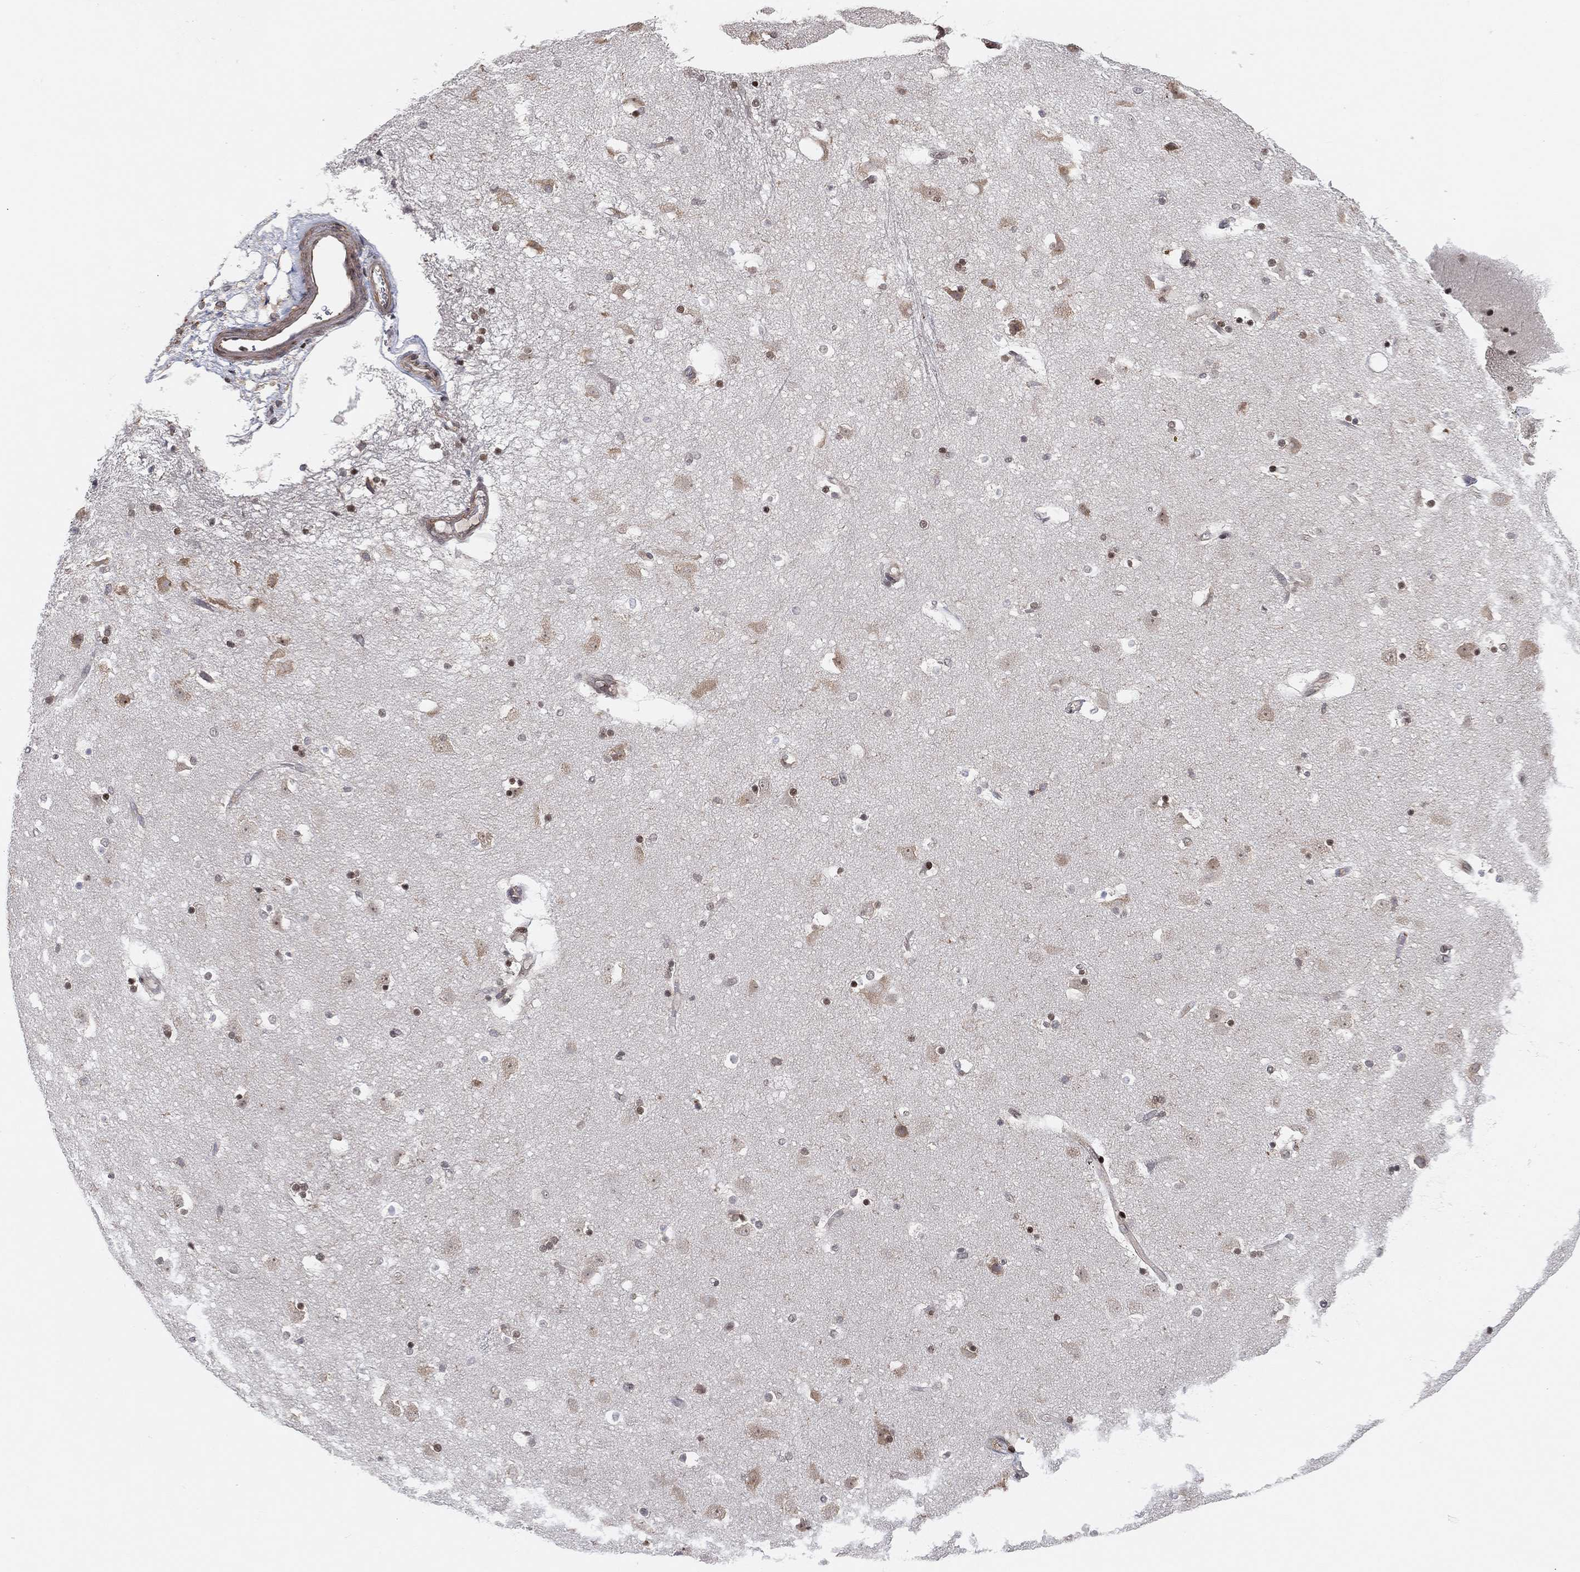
{"staining": {"intensity": "moderate", "quantity": "25%-75%", "location": "nuclear"}, "tissue": "caudate", "cell_type": "Glial cells", "image_type": "normal", "snomed": [{"axis": "morphology", "description": "Normal tissue, NOS"}, {"axis": "topography", "description": "Lateral ventricle wall"}], "caption": "Protein staining shows moderate nuclear positivity in about 25%-75% of glial cells in normal caudate.", "gene": "TMTC4", "patient": {"sex": "male", "age": 51}}